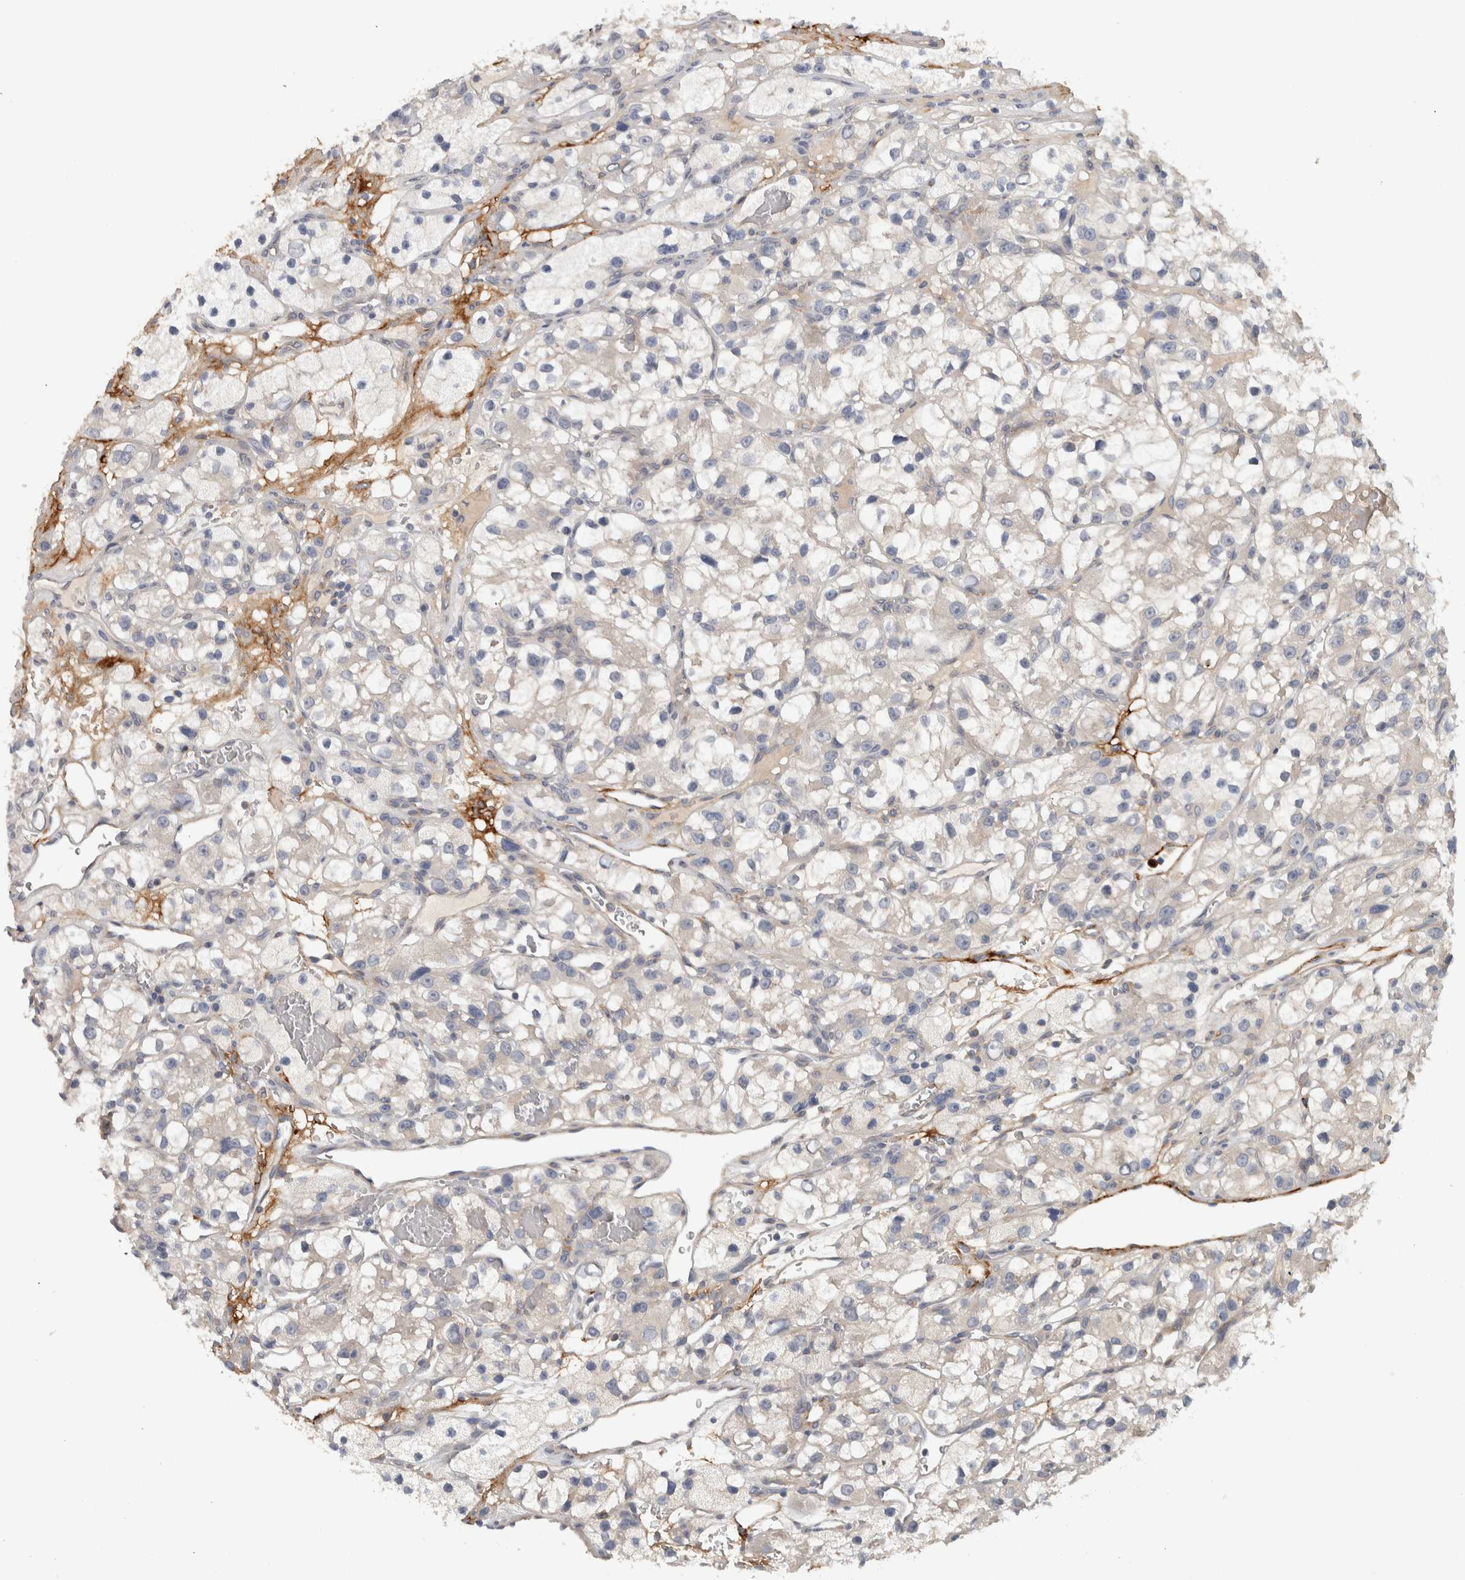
{"staining": {"intensity": "negative", "quantity": "none", "location": "none"}, "tissue": "renal cancer", "cell_type": "Tumor cells", "image_type": "cancer", "snomed": [{"axis": "morphology", "description": "Adenocarcinoma, NOS"}, {"axis": "topography", "description": "Kidney"}], "caption": "Immunohistochemistry (IHC) image of renal adenocarcinoma stained for a protein (brown), which exhibits no expression in tumor cells. The staining was performed using DAB (3,3'-diaminobenzidine) to visualize the protein expression in brown, while the nuclei were stained in blue with hematoxylin (Magnification: 20x).", "gene": "ADPRM", "patient": {"sex": "female", "age": 57}}